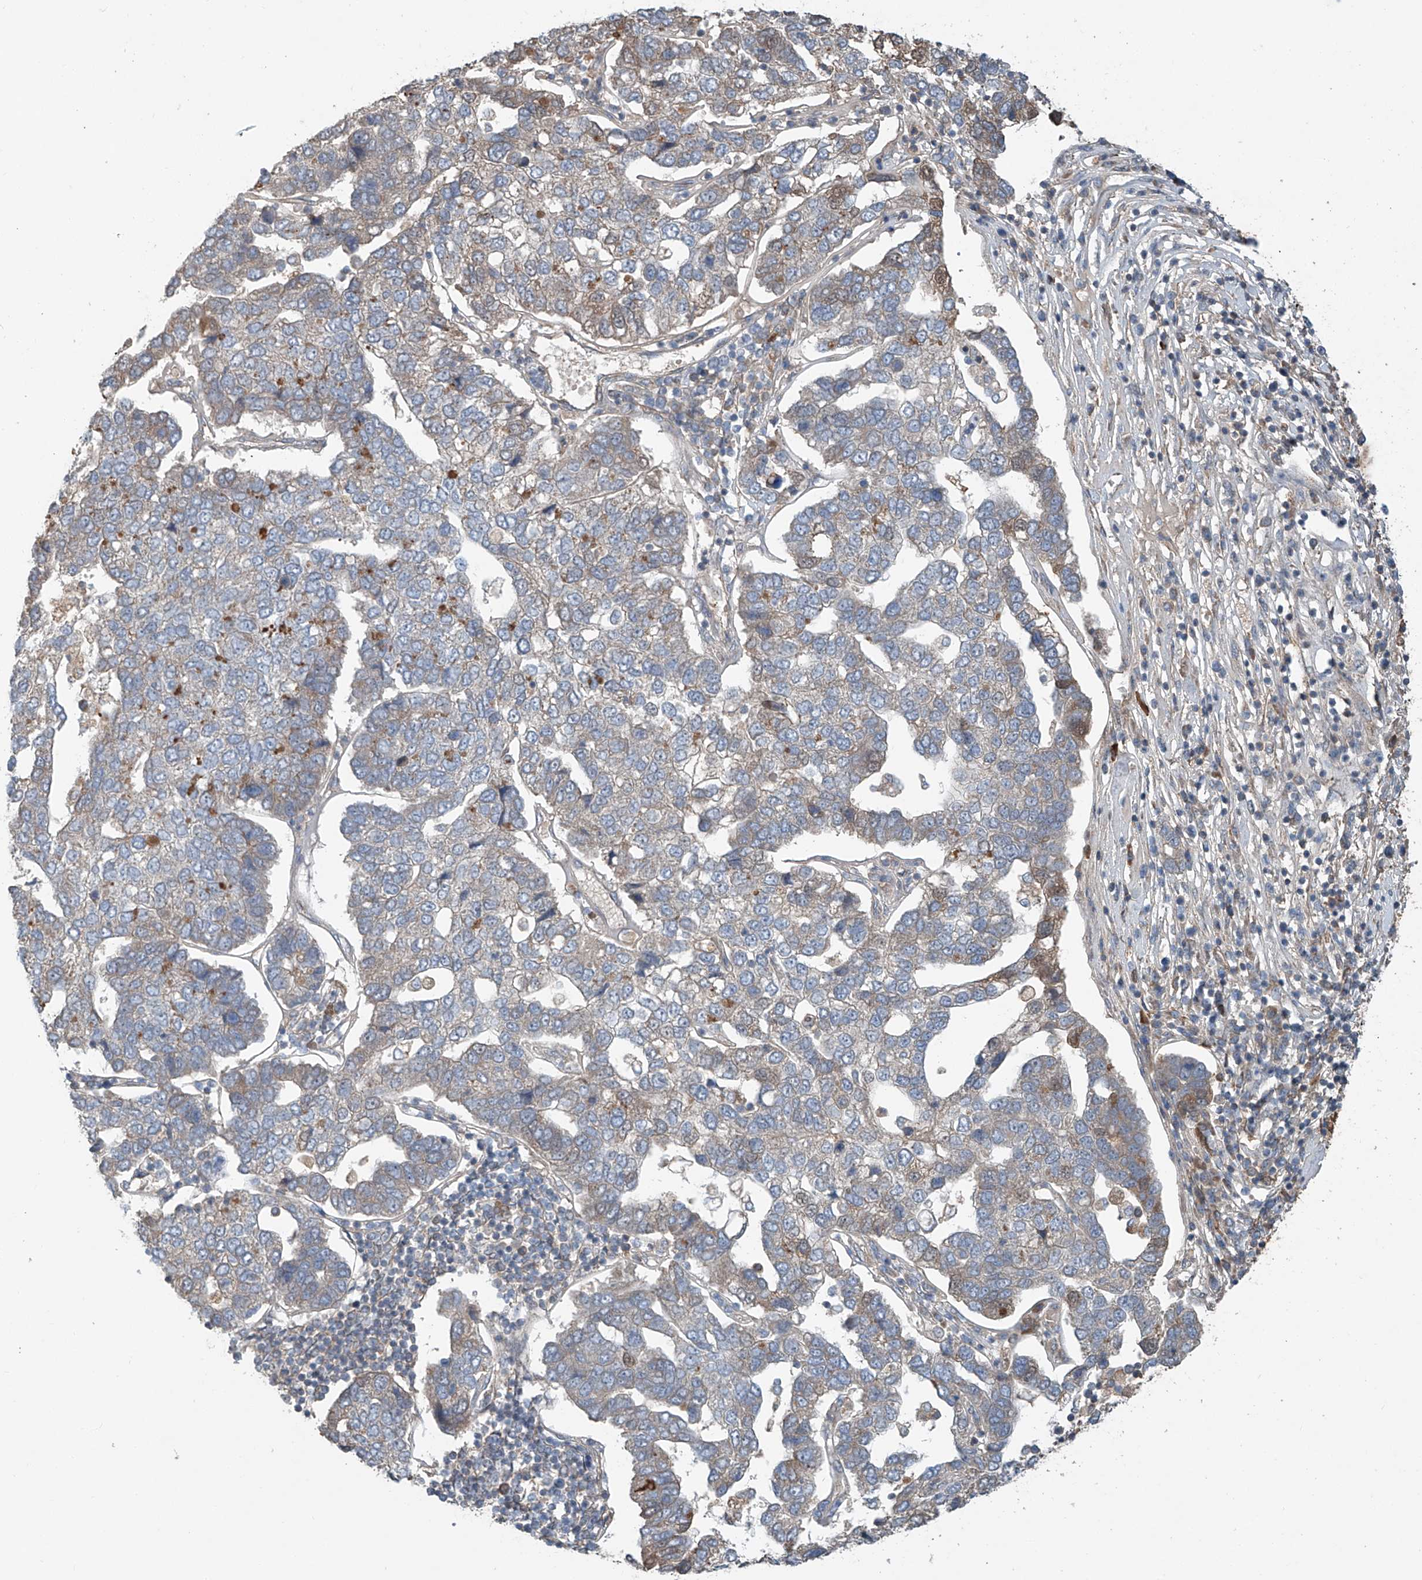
{"staining": {"intensity": "weak", "quantity": "<25%", "location": "cytoplasmic/membranous"}, "tissue": "pancreatic cancer", "cell_type": "Tumor cells", "image_type": "cancer", "snomed": [{"axis": "morphology", "description": "Adenocarcinoma, NOS"}, {"axis": "topography", "description": "Pancreas"}], "caption": "IHC micrograph of human pancreatic adenocarcinoma stained for a protein (brown), which demonstrates no positivity in tumor cells.", "gene": "ADAM23", "patient": {"sex": "female", "age": 61}}